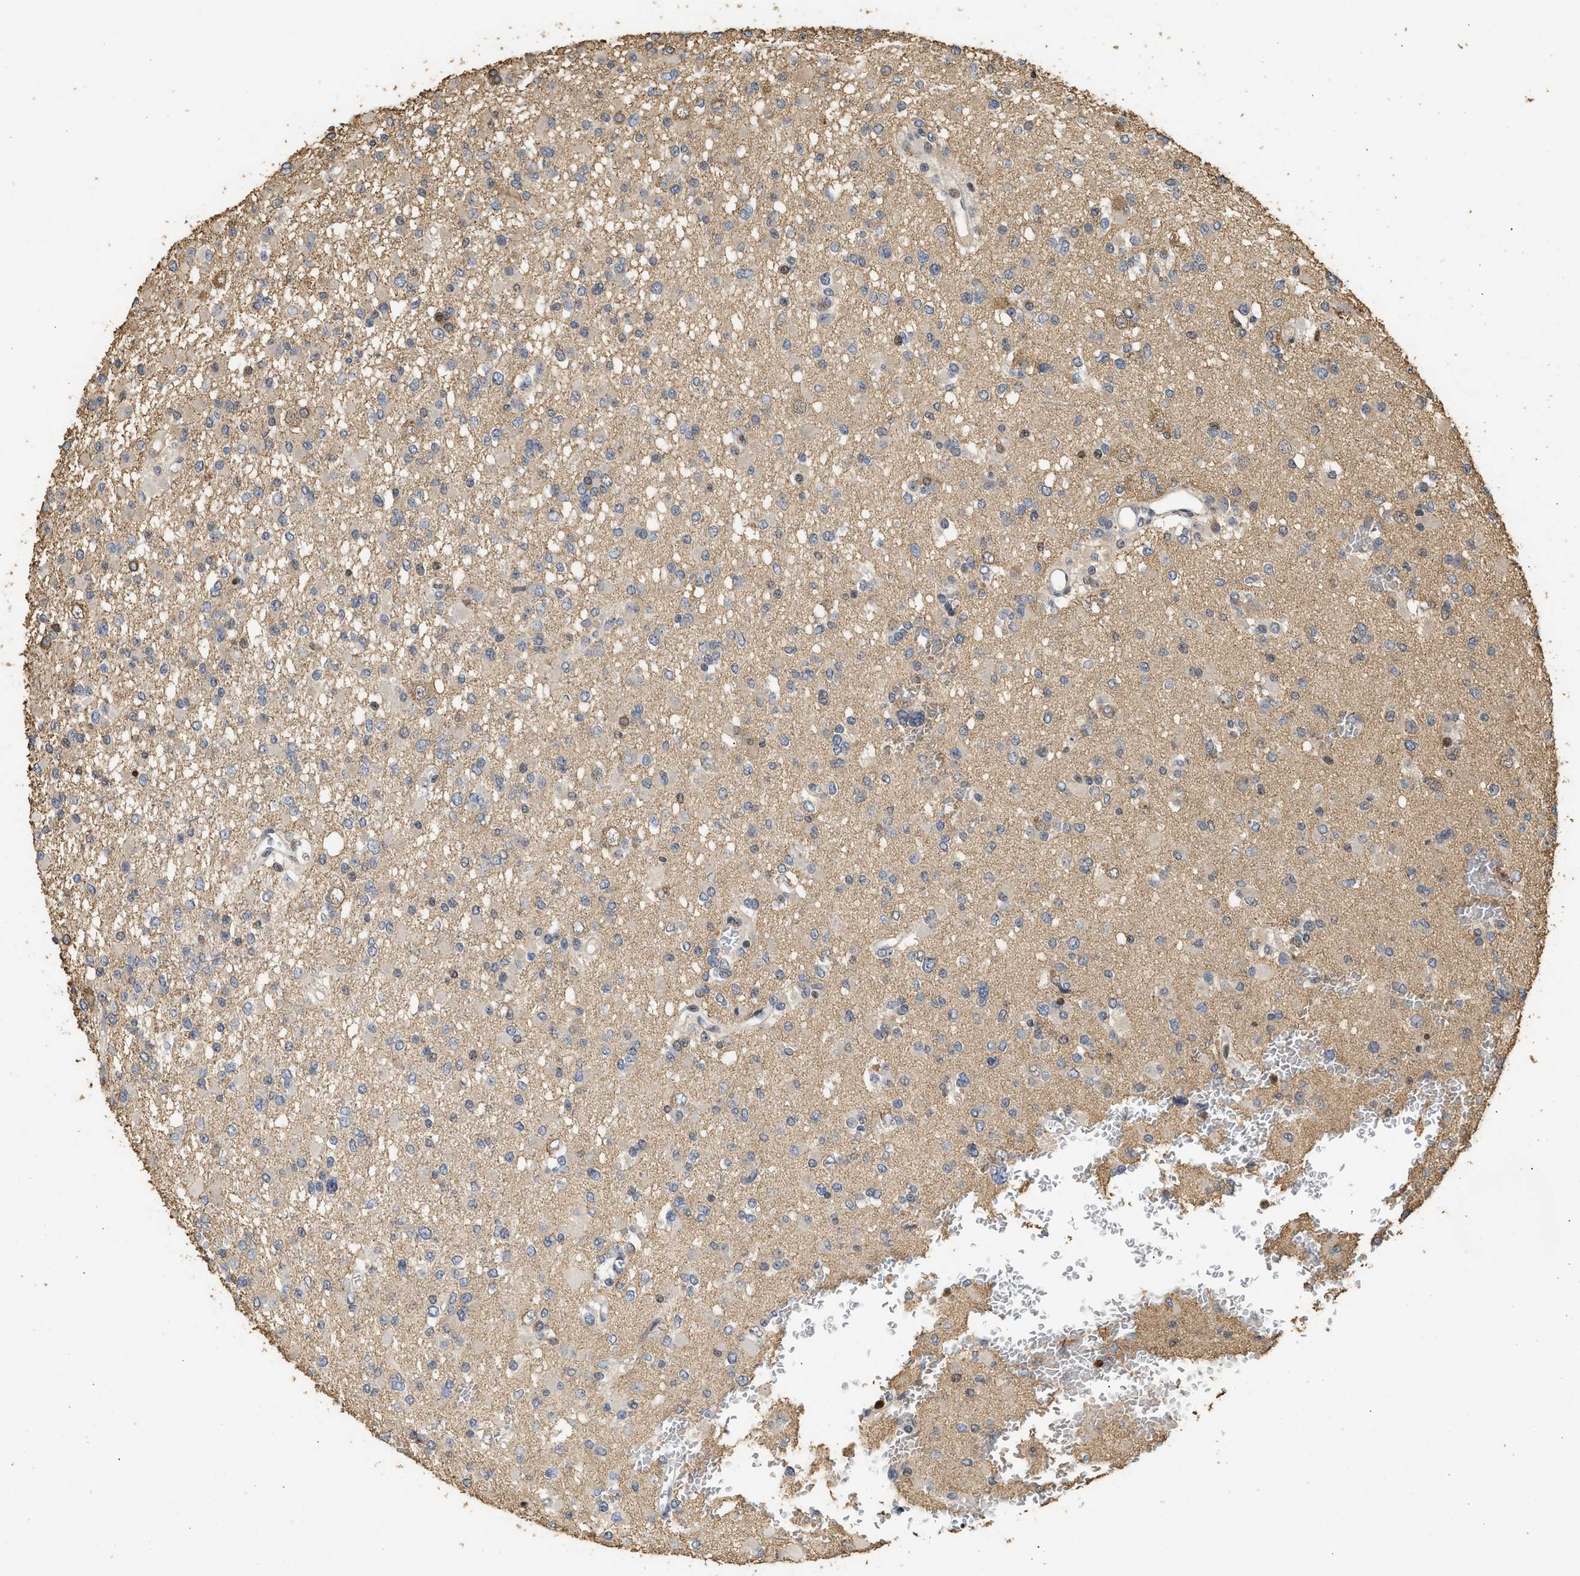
{"staining": {"intensity": "weak", "quantity": "<25%", "location": "cytoplasmic/membranous,nuclear"}, "tissue": "glioma", "cell_type": "Tumor cells", "image_type": "cancer", "snomed": [{"axis": "morphology", "description": "Glioma, malignant, Low grade"}, {"axis": "topography", "description": "Brain"}], "caption": "Malignant glioma (low-grade) was stained to show a protein in brown. There is no significant positivity in tumor cells. (Brightfield microscopy of DAB (3,3'-diaminobenzidine) immunohistochemistry (IHC) at high magnification).", "gene": "ENSG00000142539", "patient": {"sex": "female", "age": 22}}